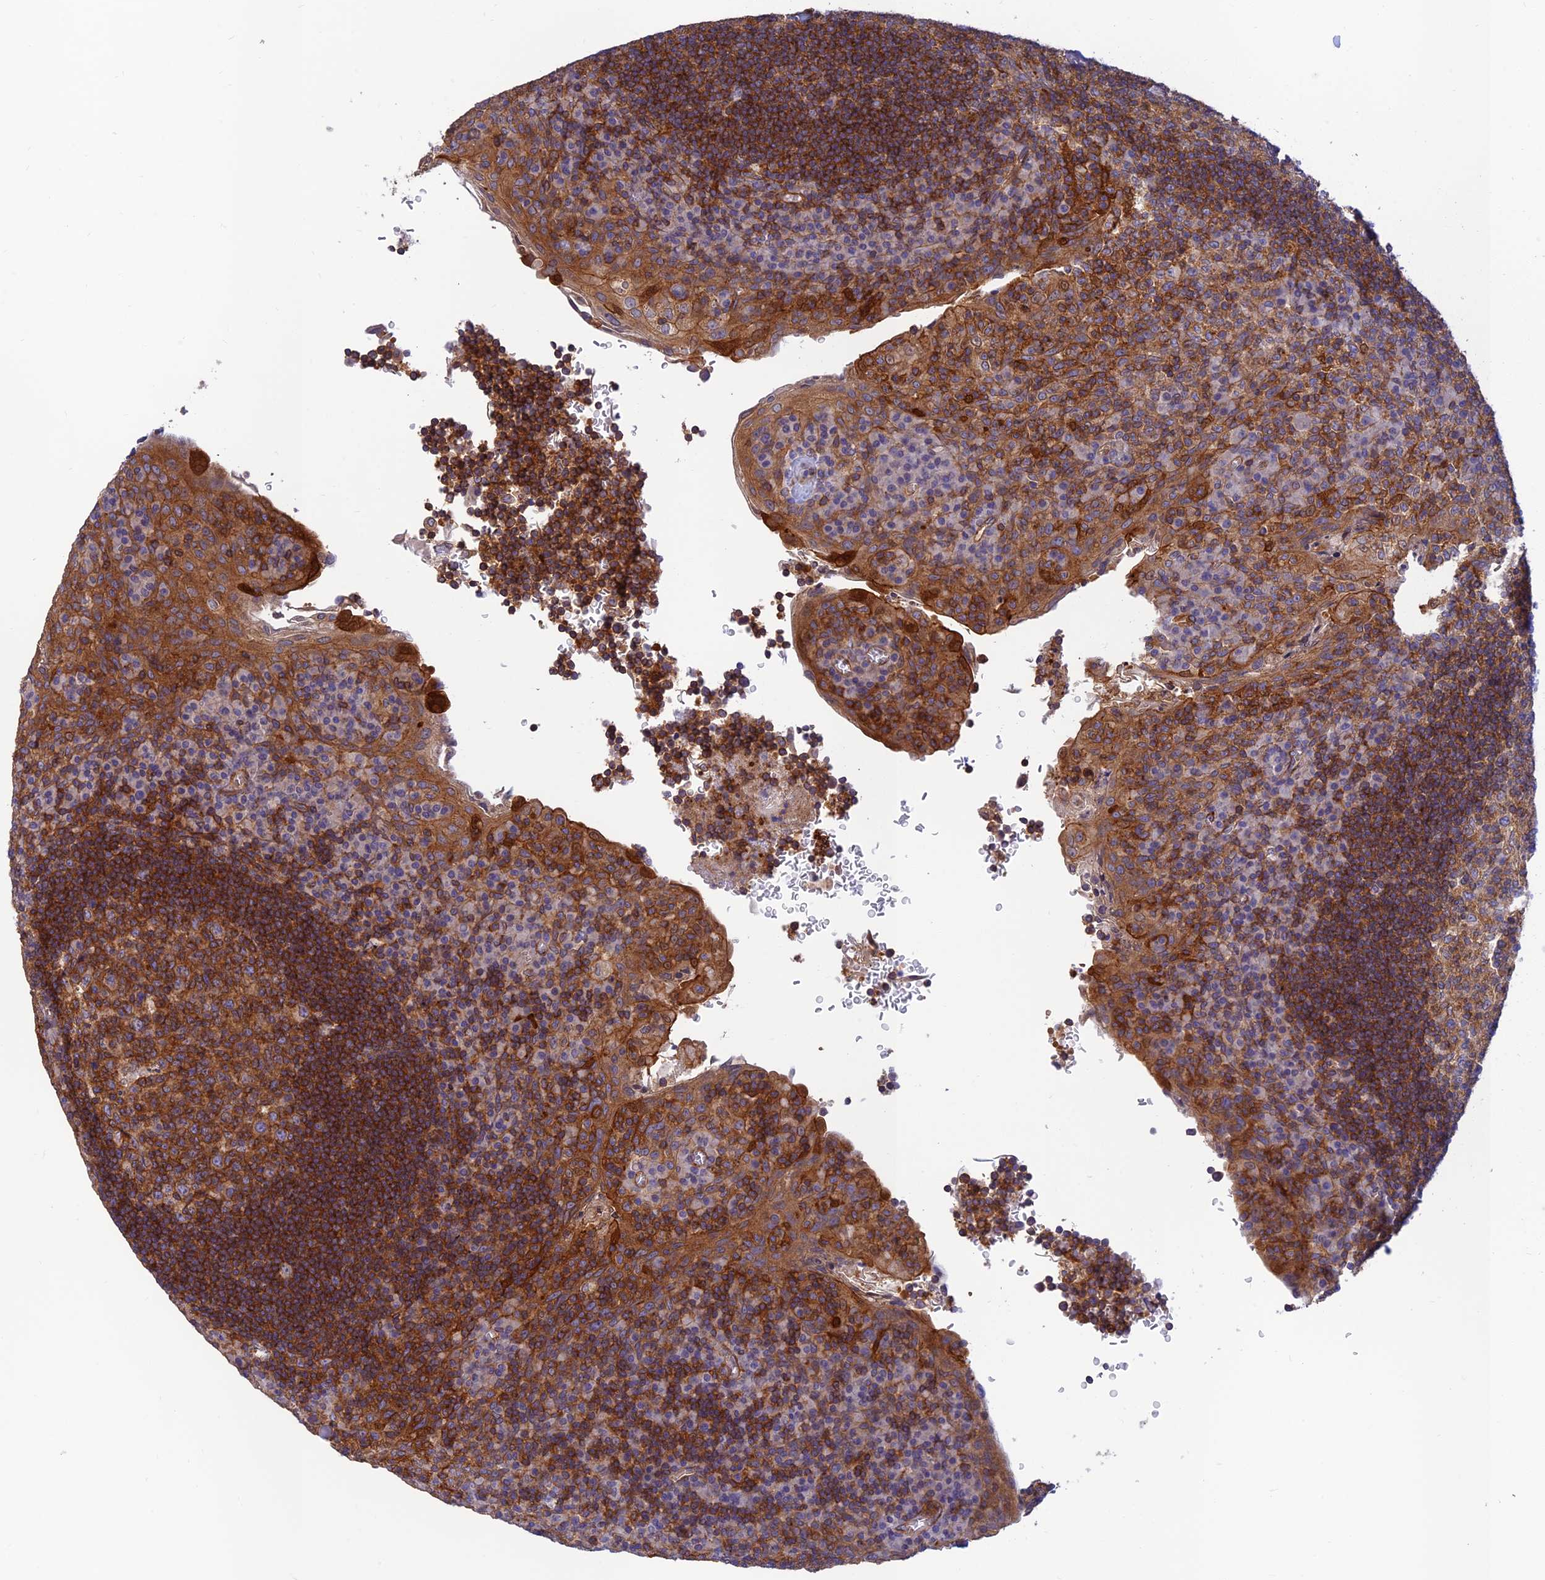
{"staining": {"intensity": "strong", "quantity": ">75%", "location": "cytoplasmic/membranous"}, "tissue": "tonsil", "cell_type": "Germinal center cells", "image_type": "normal", "snomed": [{"axis": "morphology", "description": "Normal tissue, NOS"}, {"axis": "topography", "description": "Tonsil"}], "caption": "A histopathology image of human tonsil stained for a protein displays strong cytoplasmic/membranous brown staining in germinal center cells. (Brightfield microscopy of DAB IHC at high magnification).", "gene": "PPP1R12C", "patient": {"sex": "male", "age": 17}}